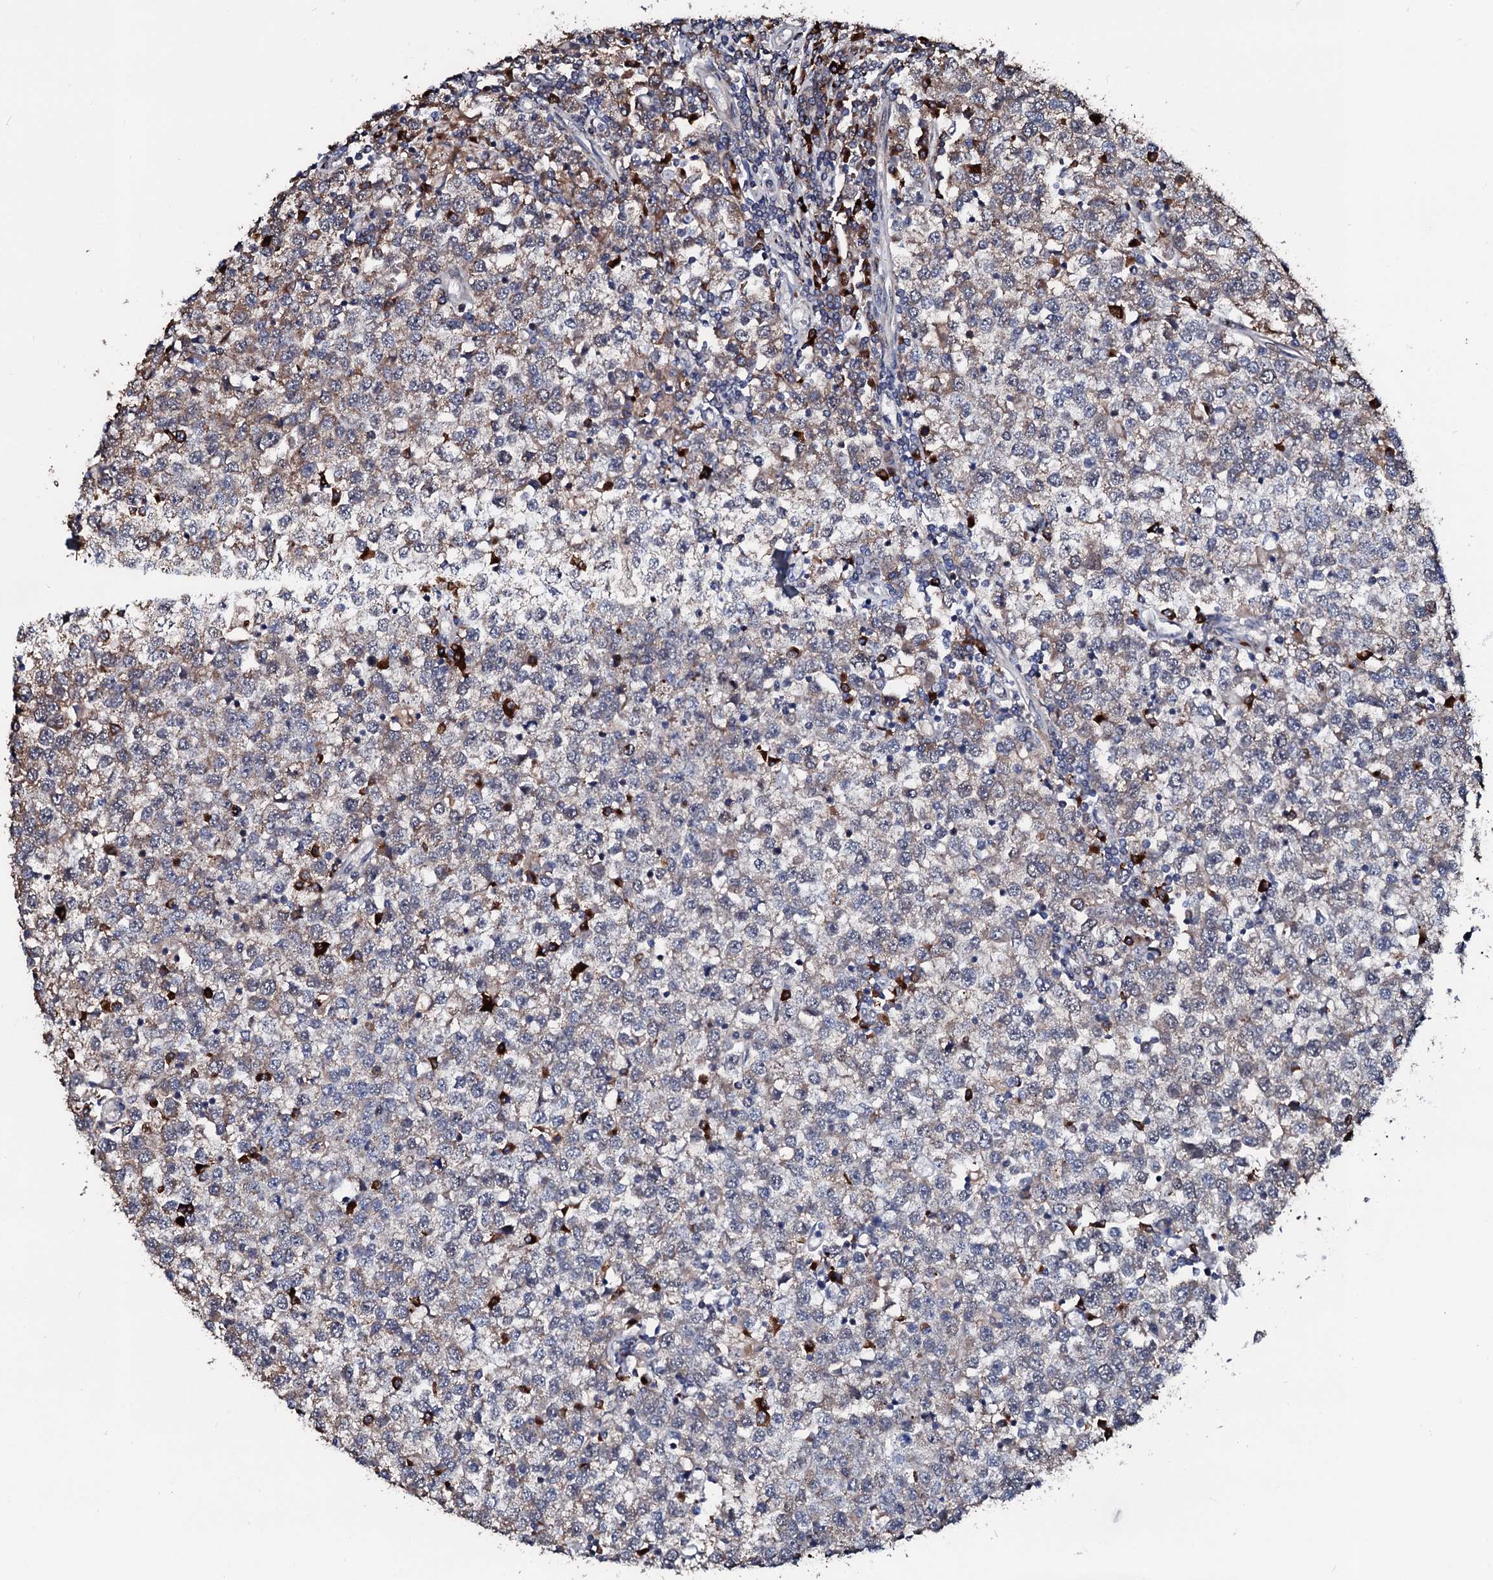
{"staining": {"intensity": "weak", "quantity": "<25%", "location": "cytoplasmic/membranous"}, "tissue": "testis cancer", "cell_type": "Tumor cells", "image_type": "cancer", "snomed": [{"axis": "morphology", "description": "Seminoma, NOS"}, {"axis": "topography", "description": "Testis"}], "caption": "This is an immunohistochemistry (IHC) photomicrograph of human testis cancer (seminoma). There is no expression in tumor cells.", "gene": "KIF18A", "patient": {"sex": "male", "age": 65}}